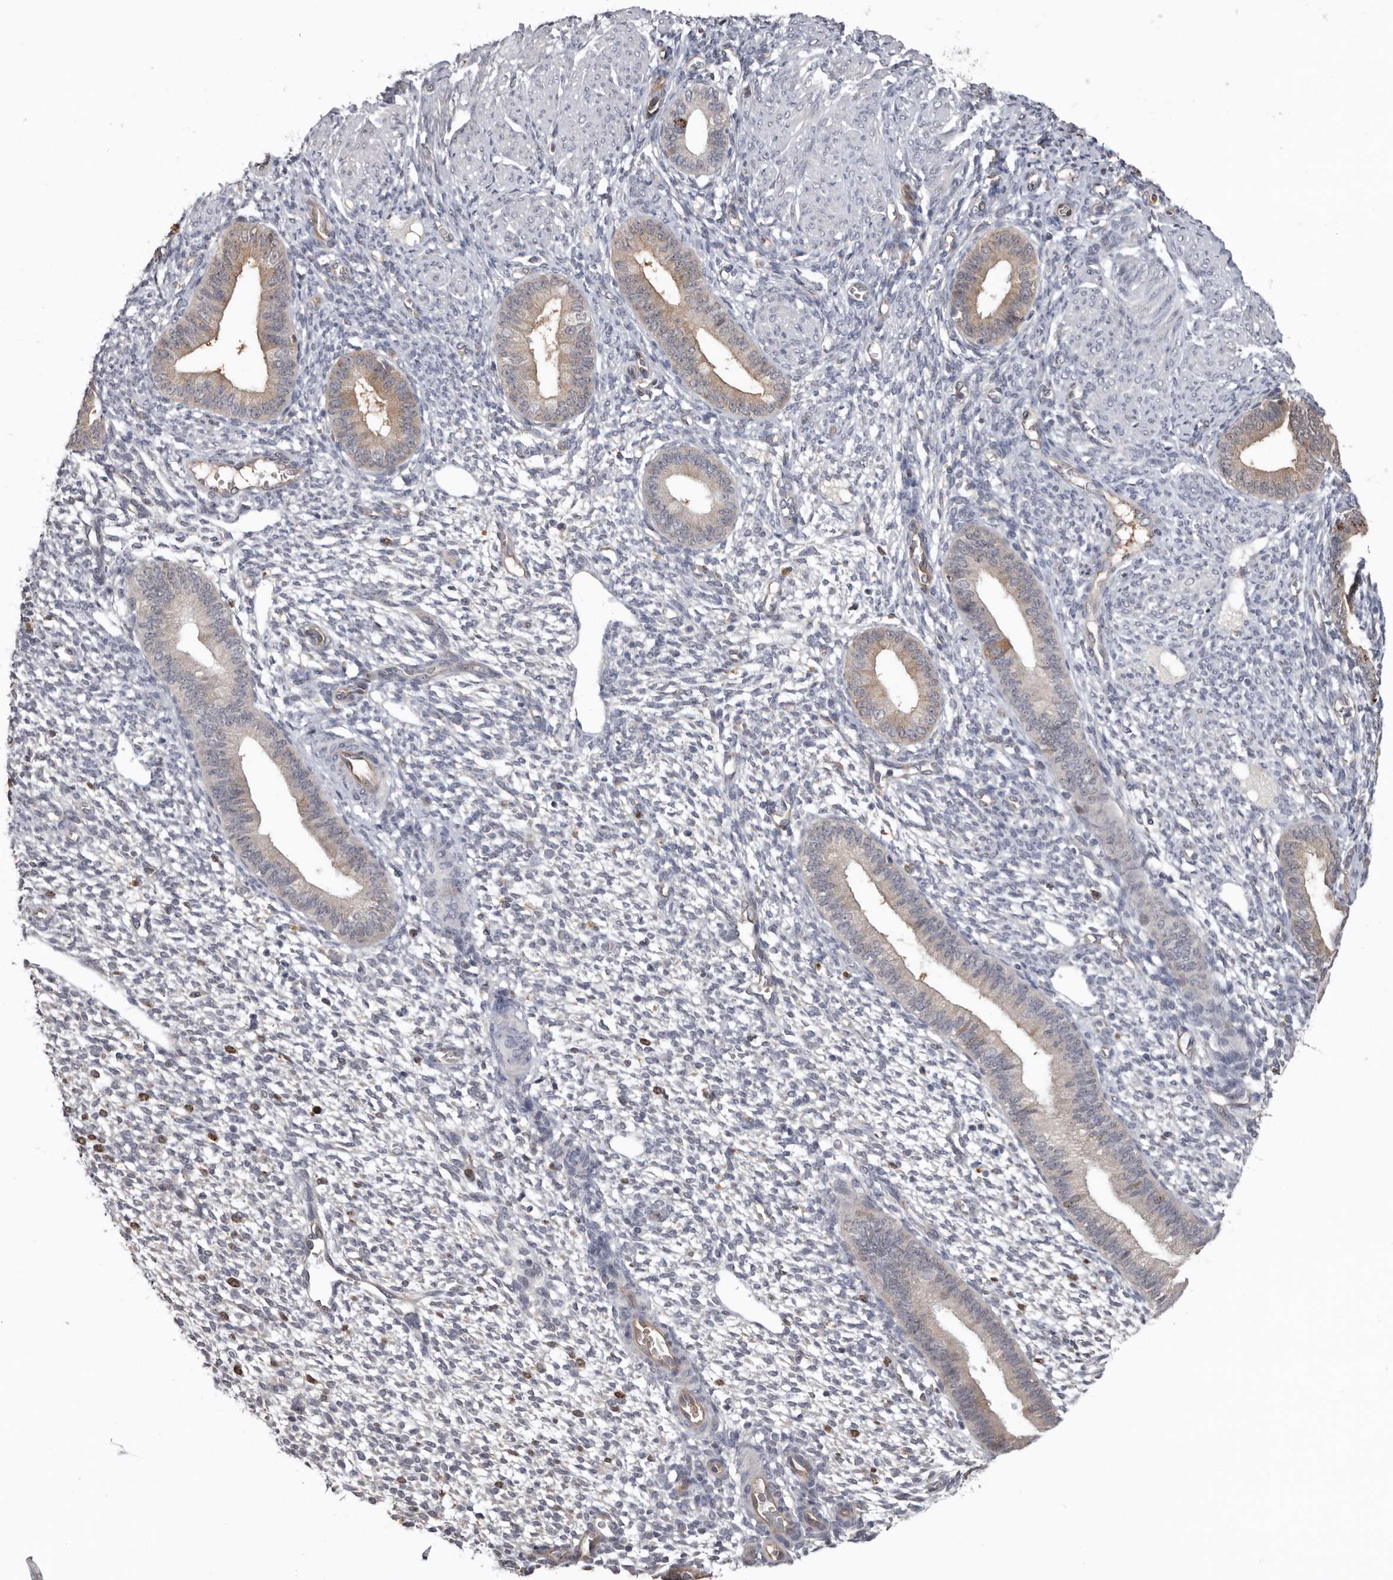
{"staining": {"intensity": "moderate", "quantity": "<25%", "location": "nuclear"}, "tissue": "endometrium", "cell_type": "Cells in endometrial stroma", "image_type": "normal", "snomed": [{"axis": "morphology", "description": "Normal tissue, NOS"}, {"axis": "topography", "description": "Endometrium"}], "caption": "Immunohistochemistry (IHC) image of benign endometrium: endometrium stained using immunohistochemistry (IHC) demonstrates low levels of moderate protein expression localized specifically in the nuclear of cells in endometrial stroma, appearing as a nuclear brown color.", "gene": "CDCA8", "patient": {"sex": "female", "age": 46}}